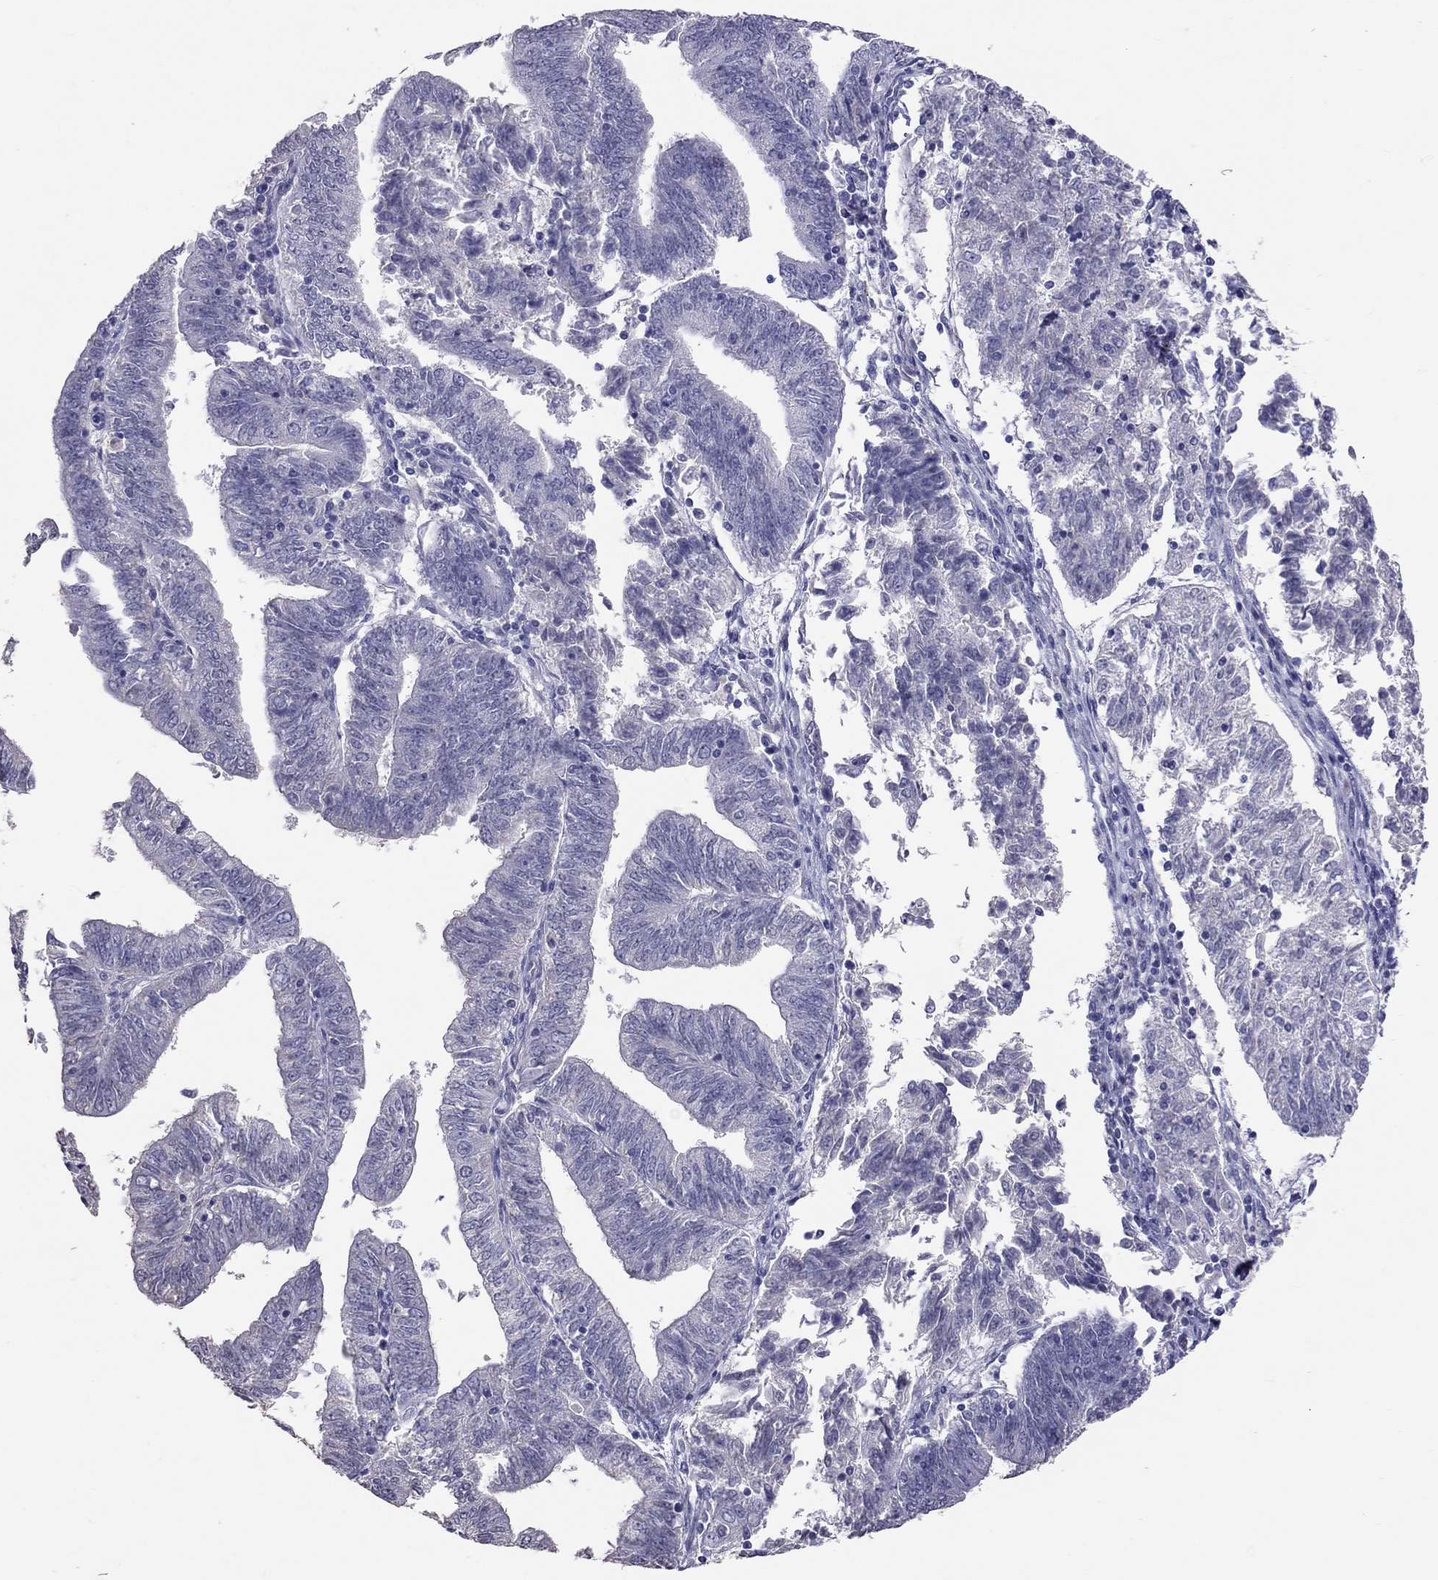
{"staining": {"intensity": "negative", "quantity": "none", "location": "none"}, "tissue": "endometrial cancer", "cell_type": "Tumor cells", "image_type": "cancer", "snomed": [{"axis": "morphology", "description": "Adenocarcinoma, NOS"}, {"axis": "topography", "description": "Endometrium"}], "caption": "Endometrial cancer stained for a protein using immunohistochemistry shows no staining tumor cells.", "gene": "PSMB11", "patient": {"sex": "female", "age": 82}}